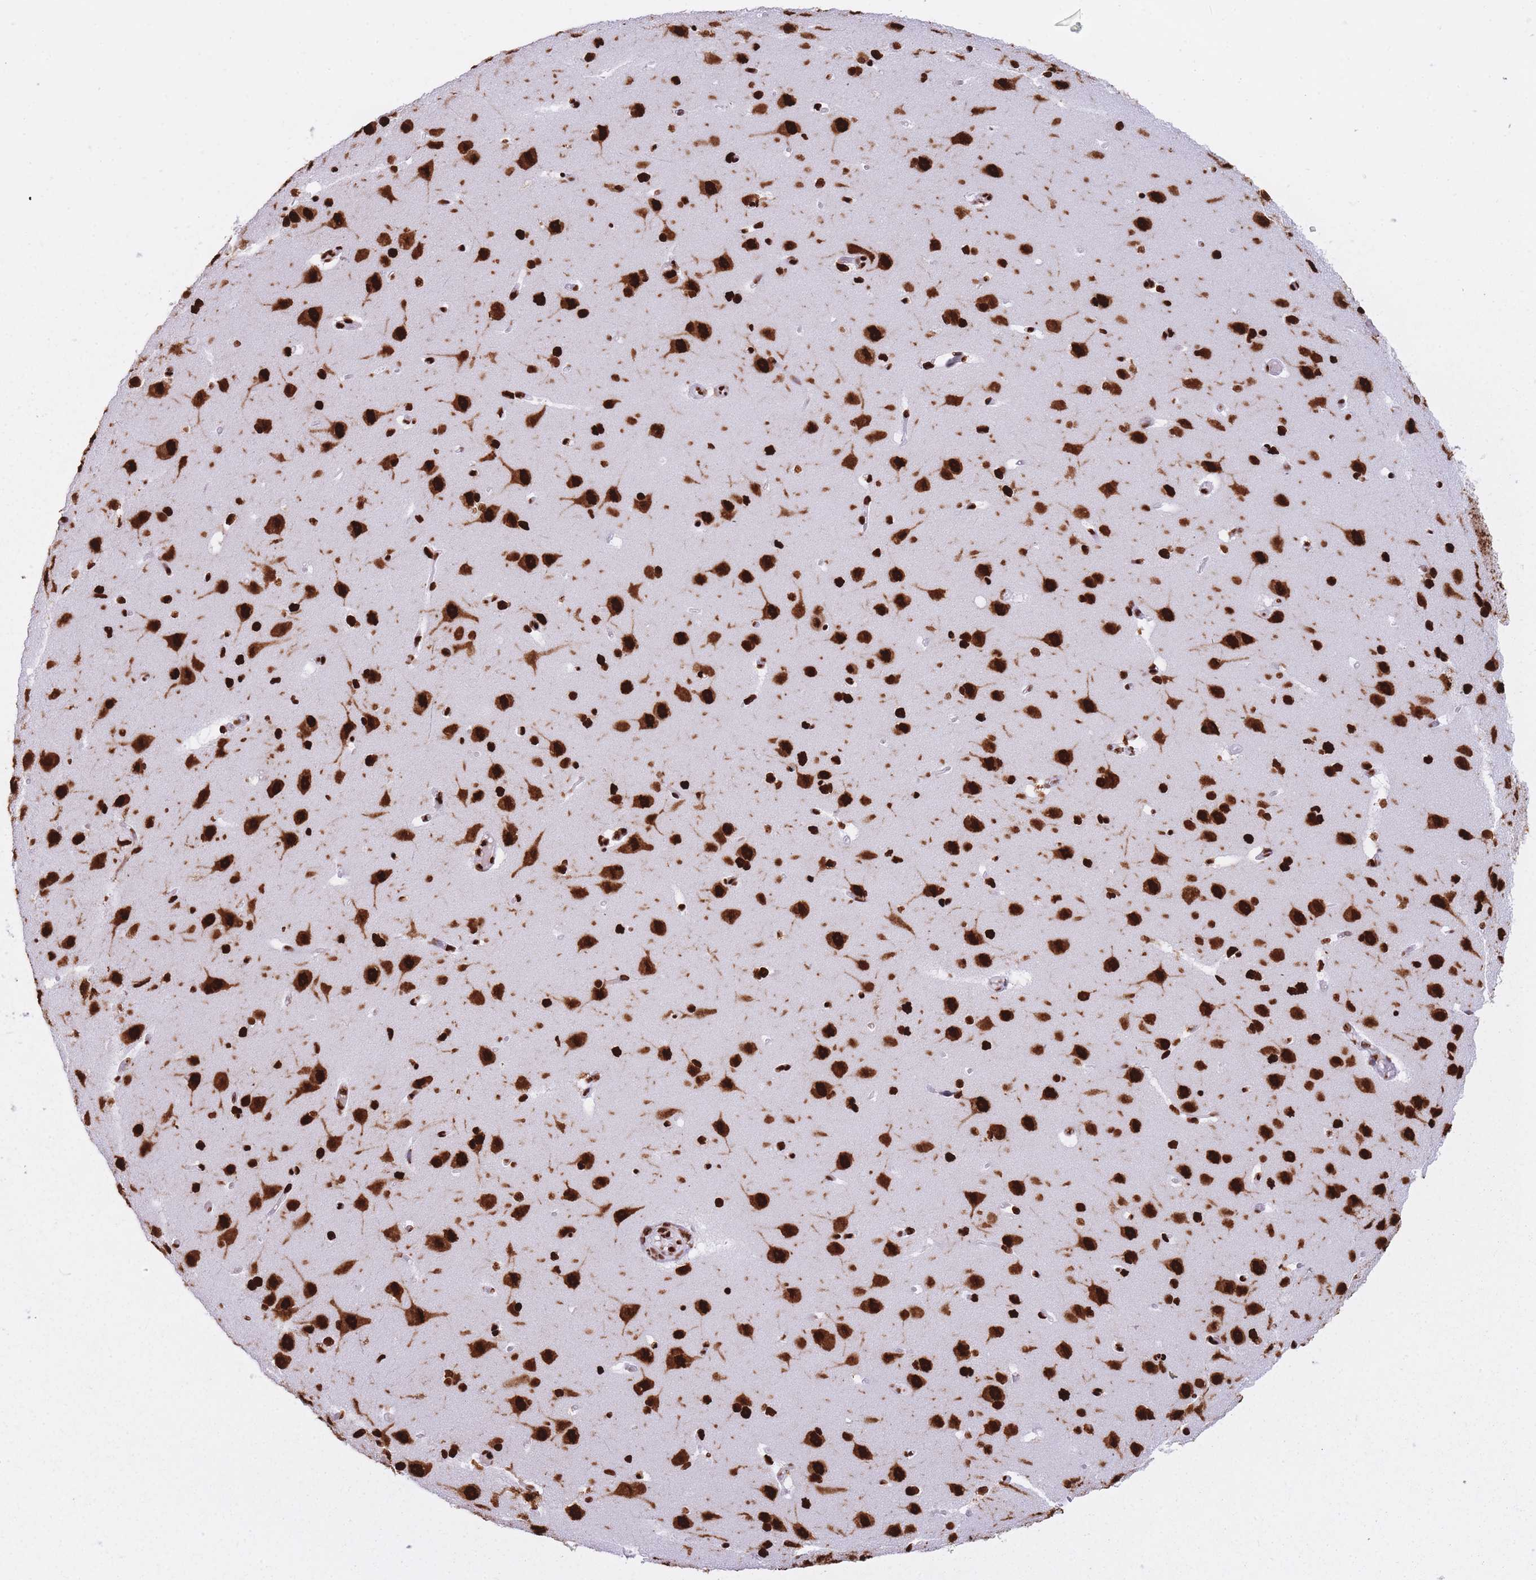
{"staining": {"intensity": "strong", "quantity": ">75%", "location": "nuclear"}, "tissue": "cerebral cortex", "cell_type": "Endothelial cells", "image_type": "normal", "snomed": [{"axis": "morphology", "description": "Normal tissue, NOS"}, {"axis": "morphology", "description": "Inflammation, NOS"}, {"axis": "topography", "description": "Cerebral cortex"}], "caption": "Immunohistochemistry image of benign cerebral cortex: human cerebral cortex stained using immunohistochemistry reveals high levels of strong protein expression localized specifically in the nuclear of endothelial cells, appearing as a nuclear brown color.", "gene": "HNRNPUL1", "patient": {"sex": "male", "age": 6}}